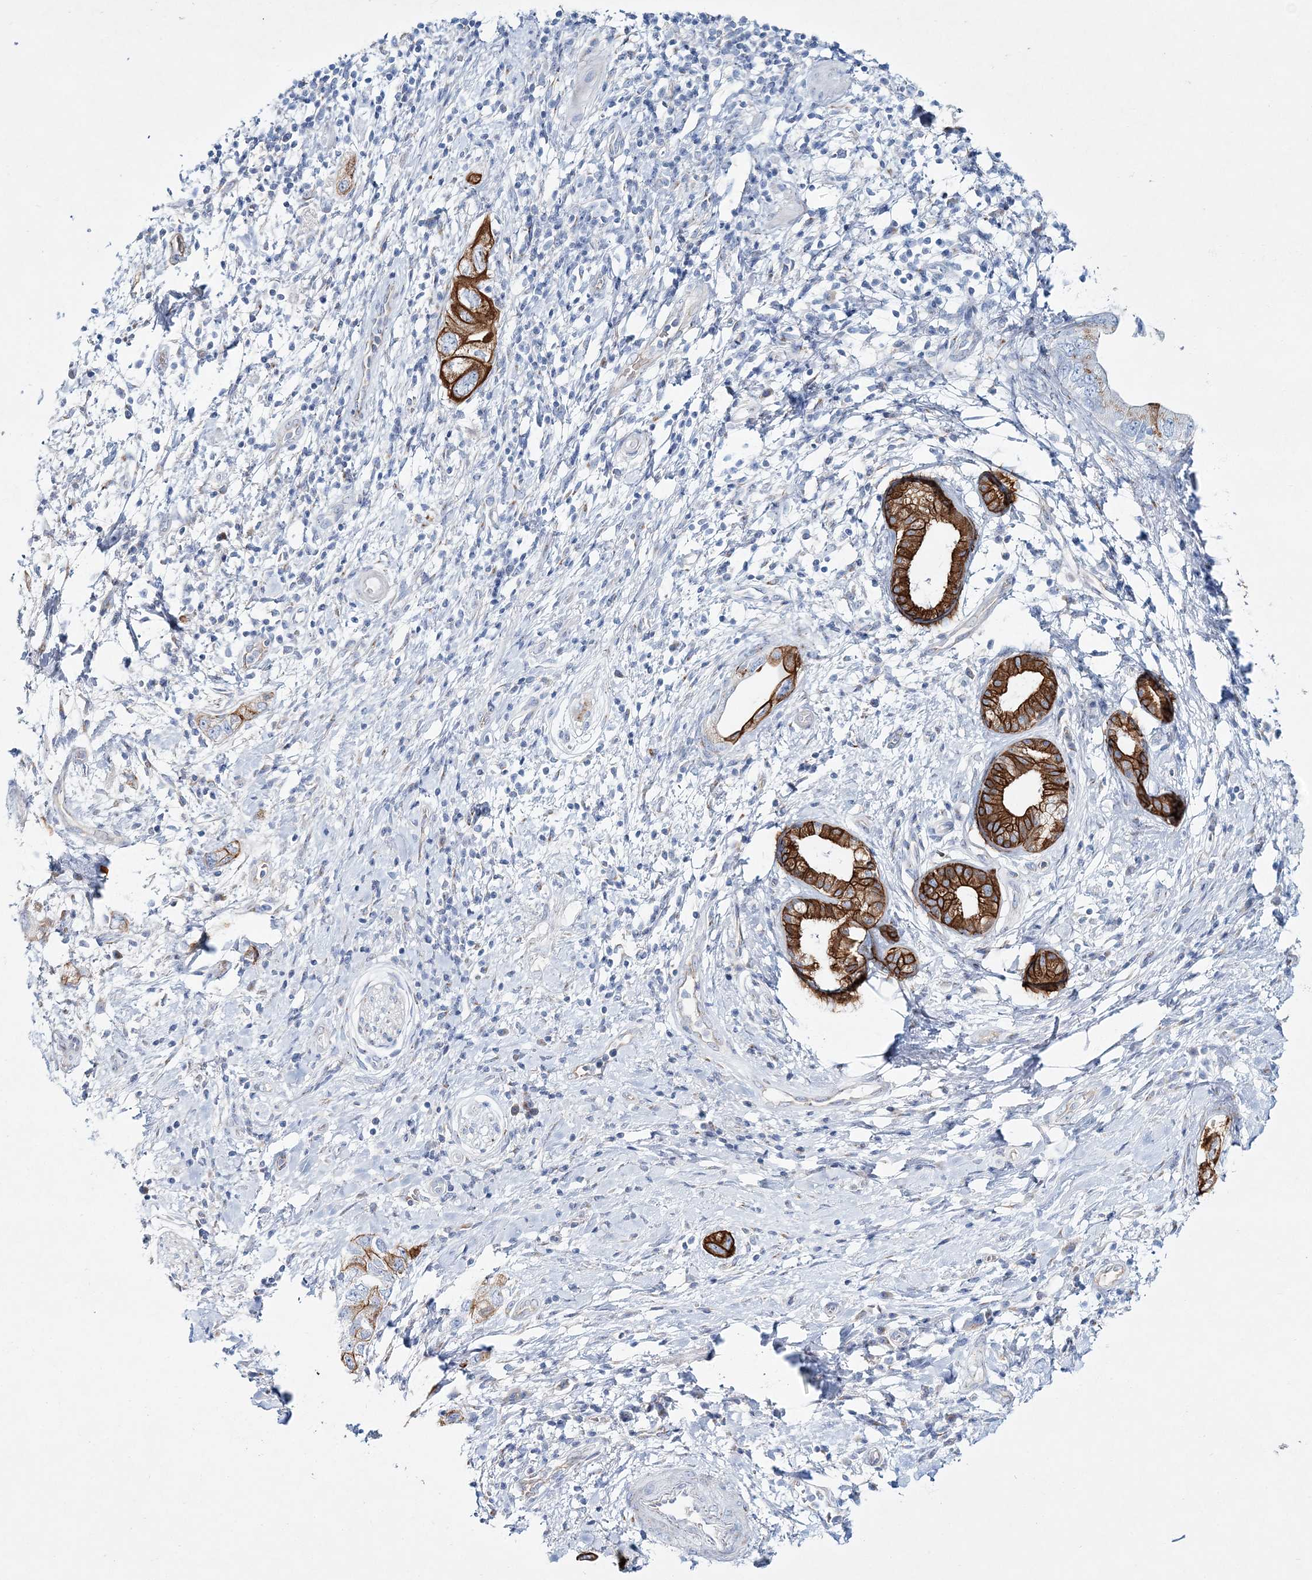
{"staining": {"intensity": "strong", "quantity": "25%-75%", "location": "cytoplasmic/membranous"}, "tissue": "pancreatic cancer", "cell_type": "Tumor cells", "image_type": "cancer", "snomed": [{"axis": "morphology", "description": "Adenocarcinoma, NOS"}, {"axis": "topography", "description": "Pancreas"}], "caption": "Immunohistochemical staining of human pancreatic adenocarcinoma demonstrates strong cytoplasmic/membranous protein positivity in approximately 25%-75% of tumor cells.", "gene": "ADGRL1", "patient": {"sex": "female", "age": 73}}